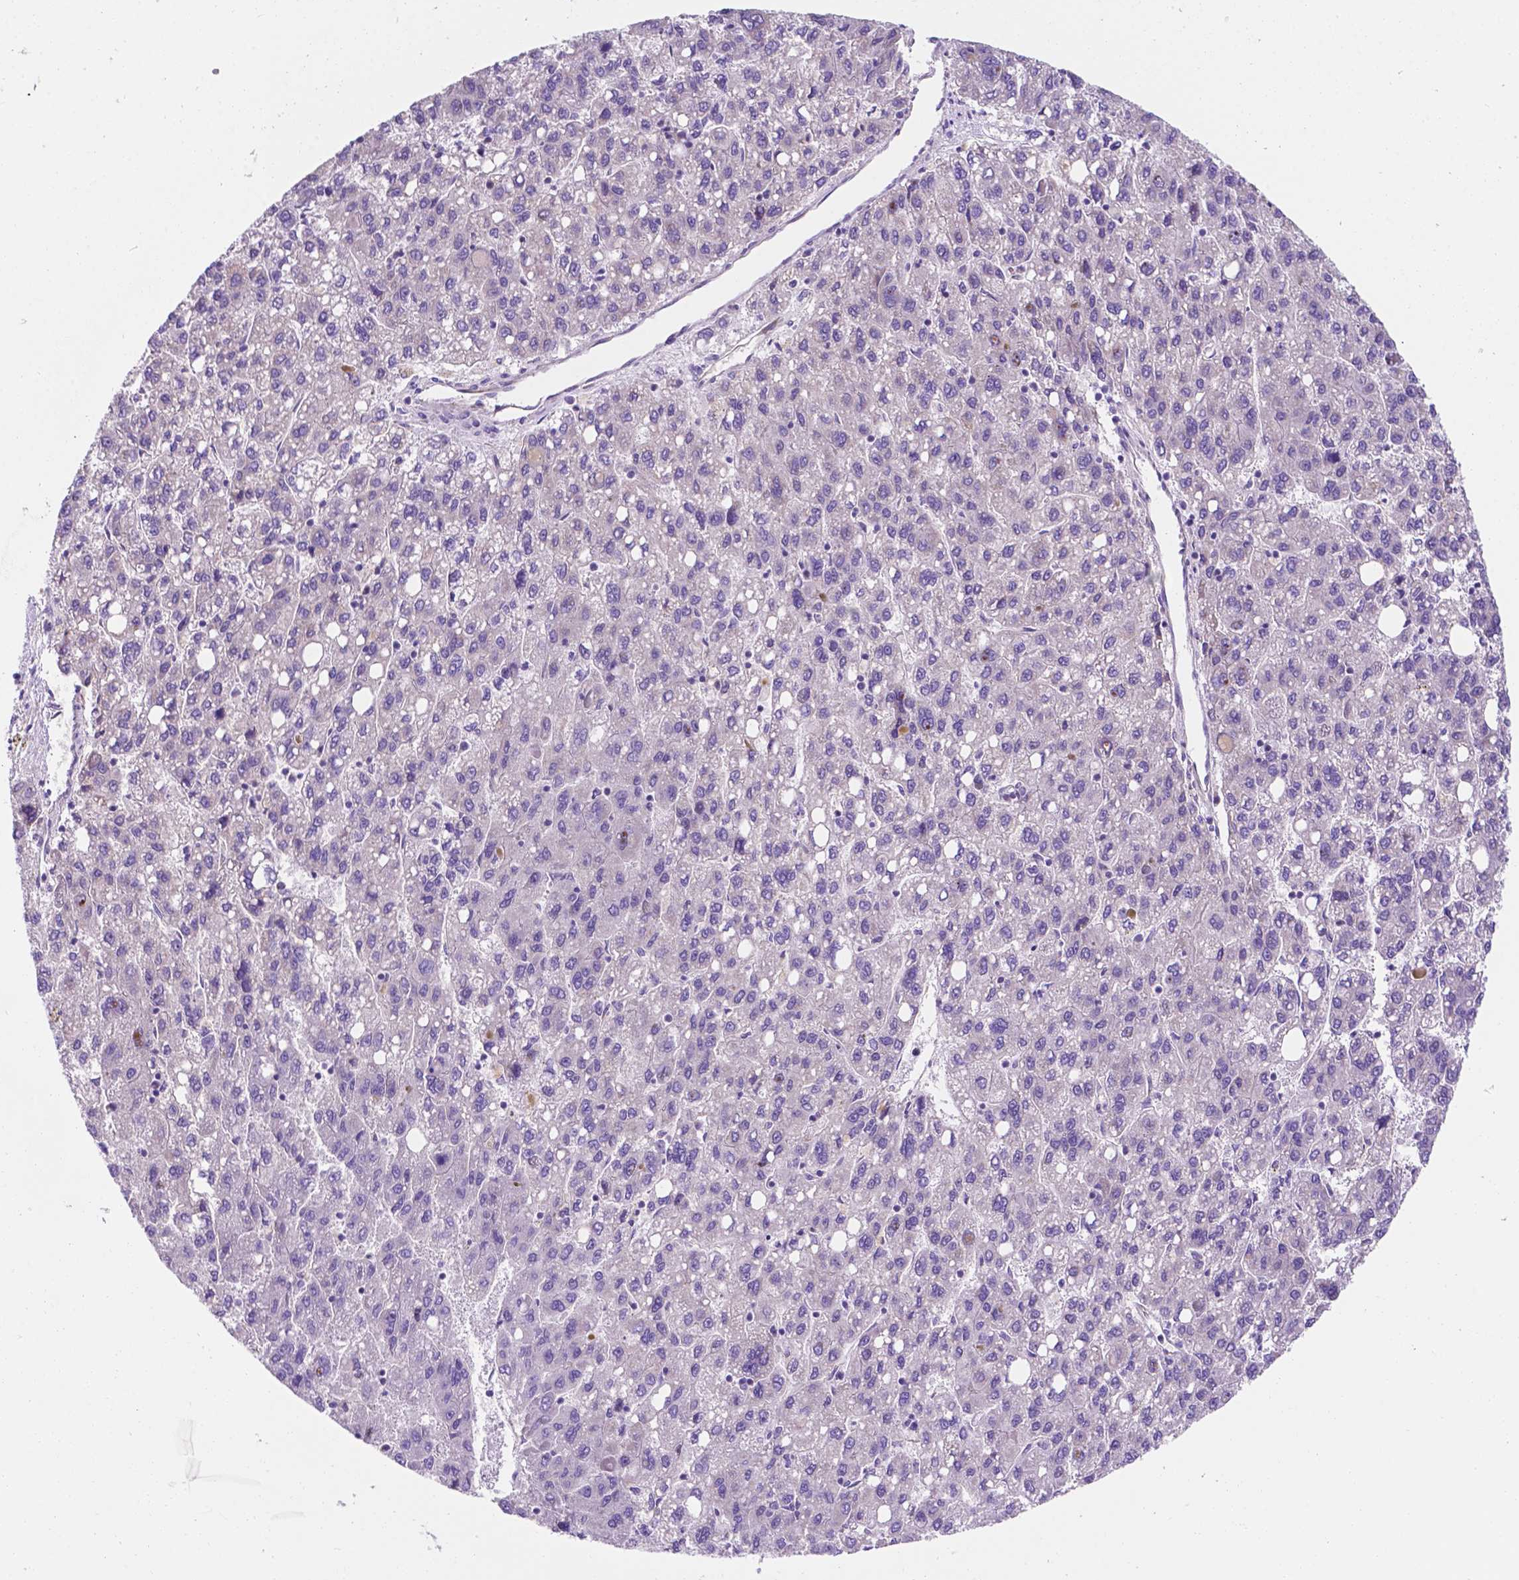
{"staining": {"intensity": "negative", "quantity": "none", "location": "none"}, "tissue": "liver cancer", "cell_type": "Tumor cells", "image_type": "cancer", "snomed": [{"axis": "morphology", "description": "Carcinoma, Hepatocellular, NOS"}, {"axis": "topography", "description": "Liver"}], "caption": "This is an IHC photomicrograph of human hepatocellular carcinoma (liver). There is no expression in tumor cells.", "gene": "CEACAM7", "patient": {"sex": "female", "age": 82}}